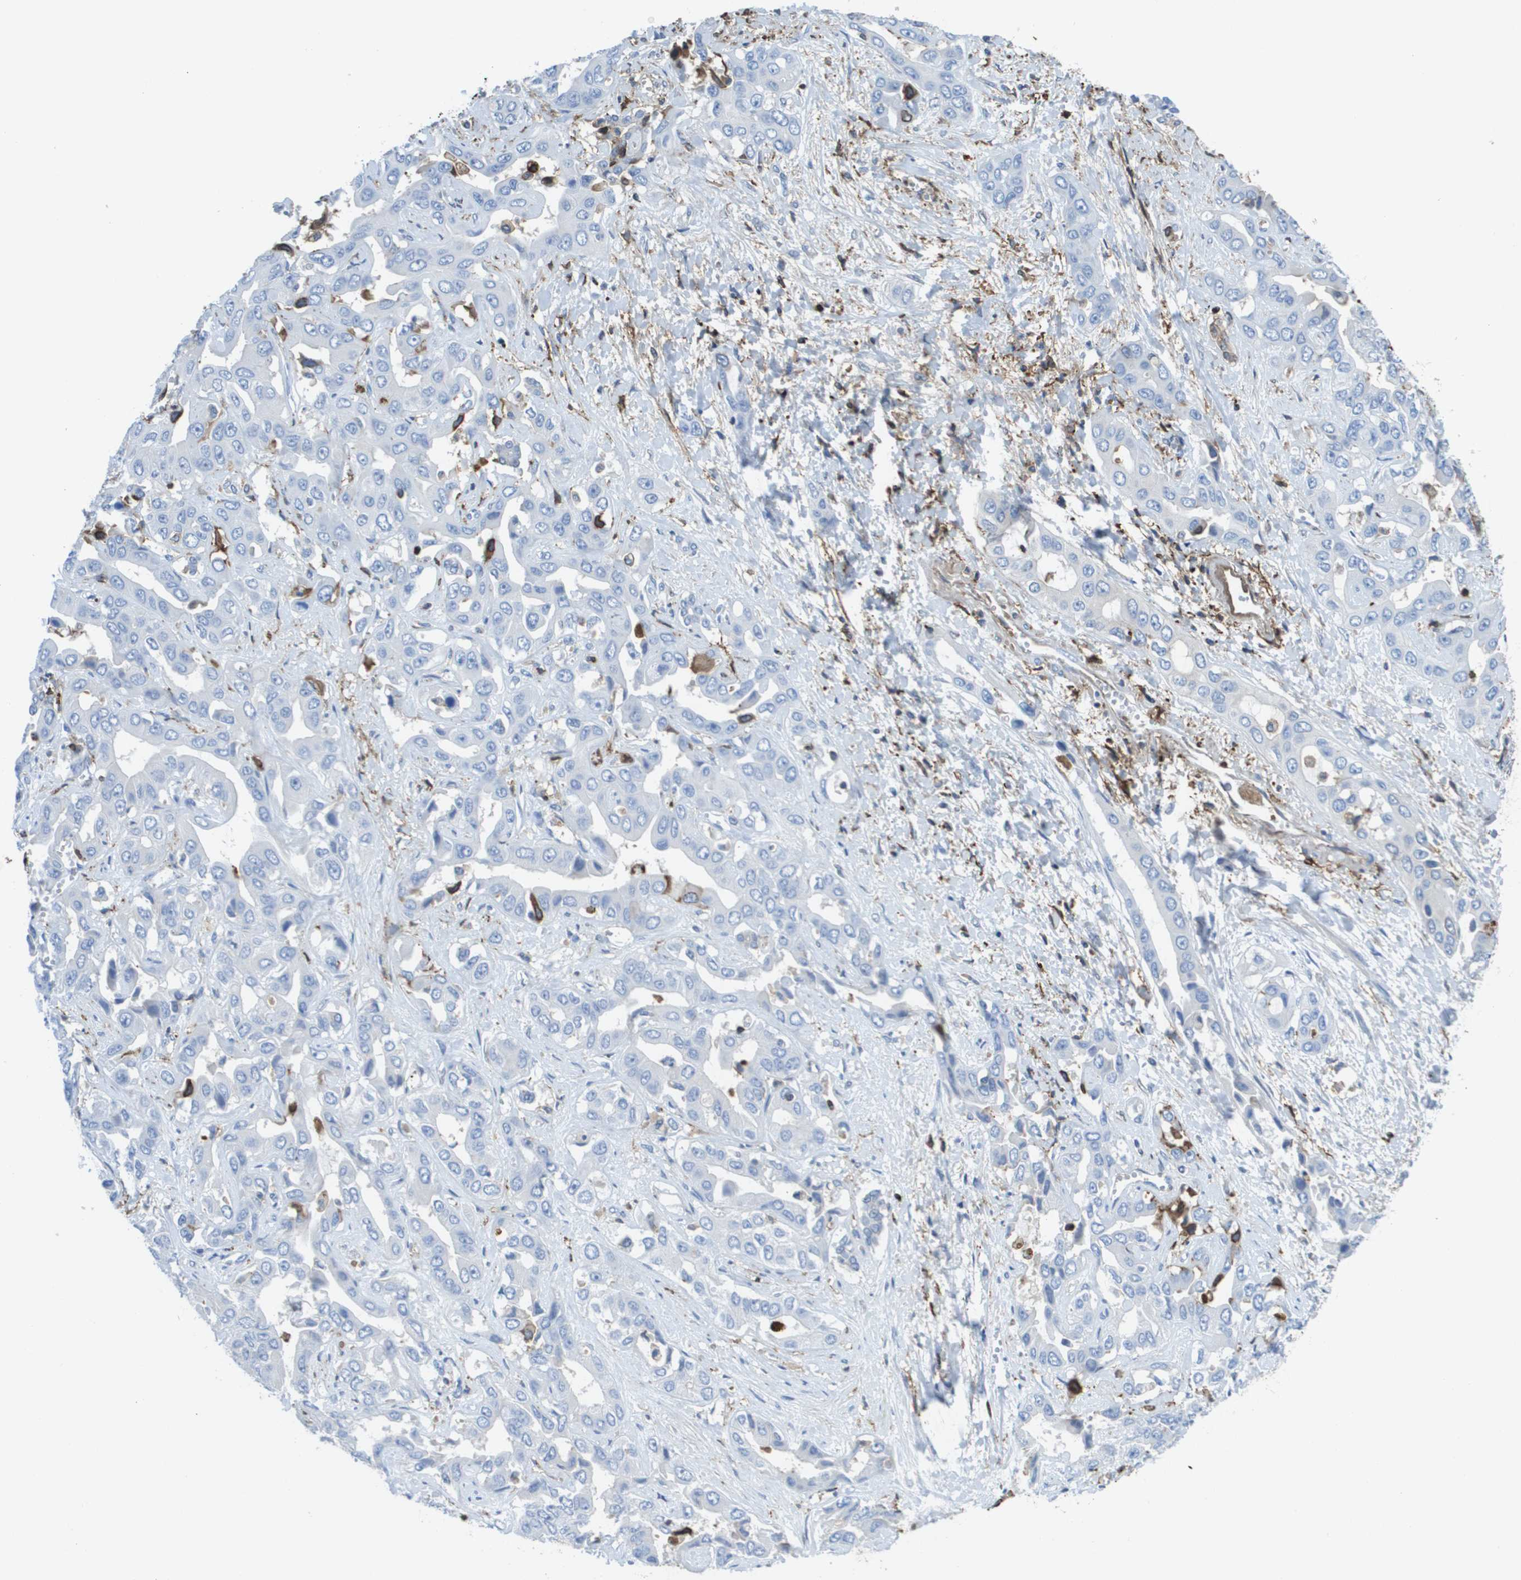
{"staining": {"intensity": "negative", "quantity": "none", "location": "none"}, "tissue": "liver cancer", "cell_type": "Tumor cells", "image_type": "cancer", "snomed": [{"axis": "morphology", "description": "Cholangiocarcinoma"}, {"axis": "topography", "description": "Liver"}], "caption": "Immunohistochemistry photomicrograph of liver cholangiocarcinoma stained for a protein (brown), which displays no staining in tumor cells.", "gene": "PASK", "patient": {"sex": "female", "age": 52}}